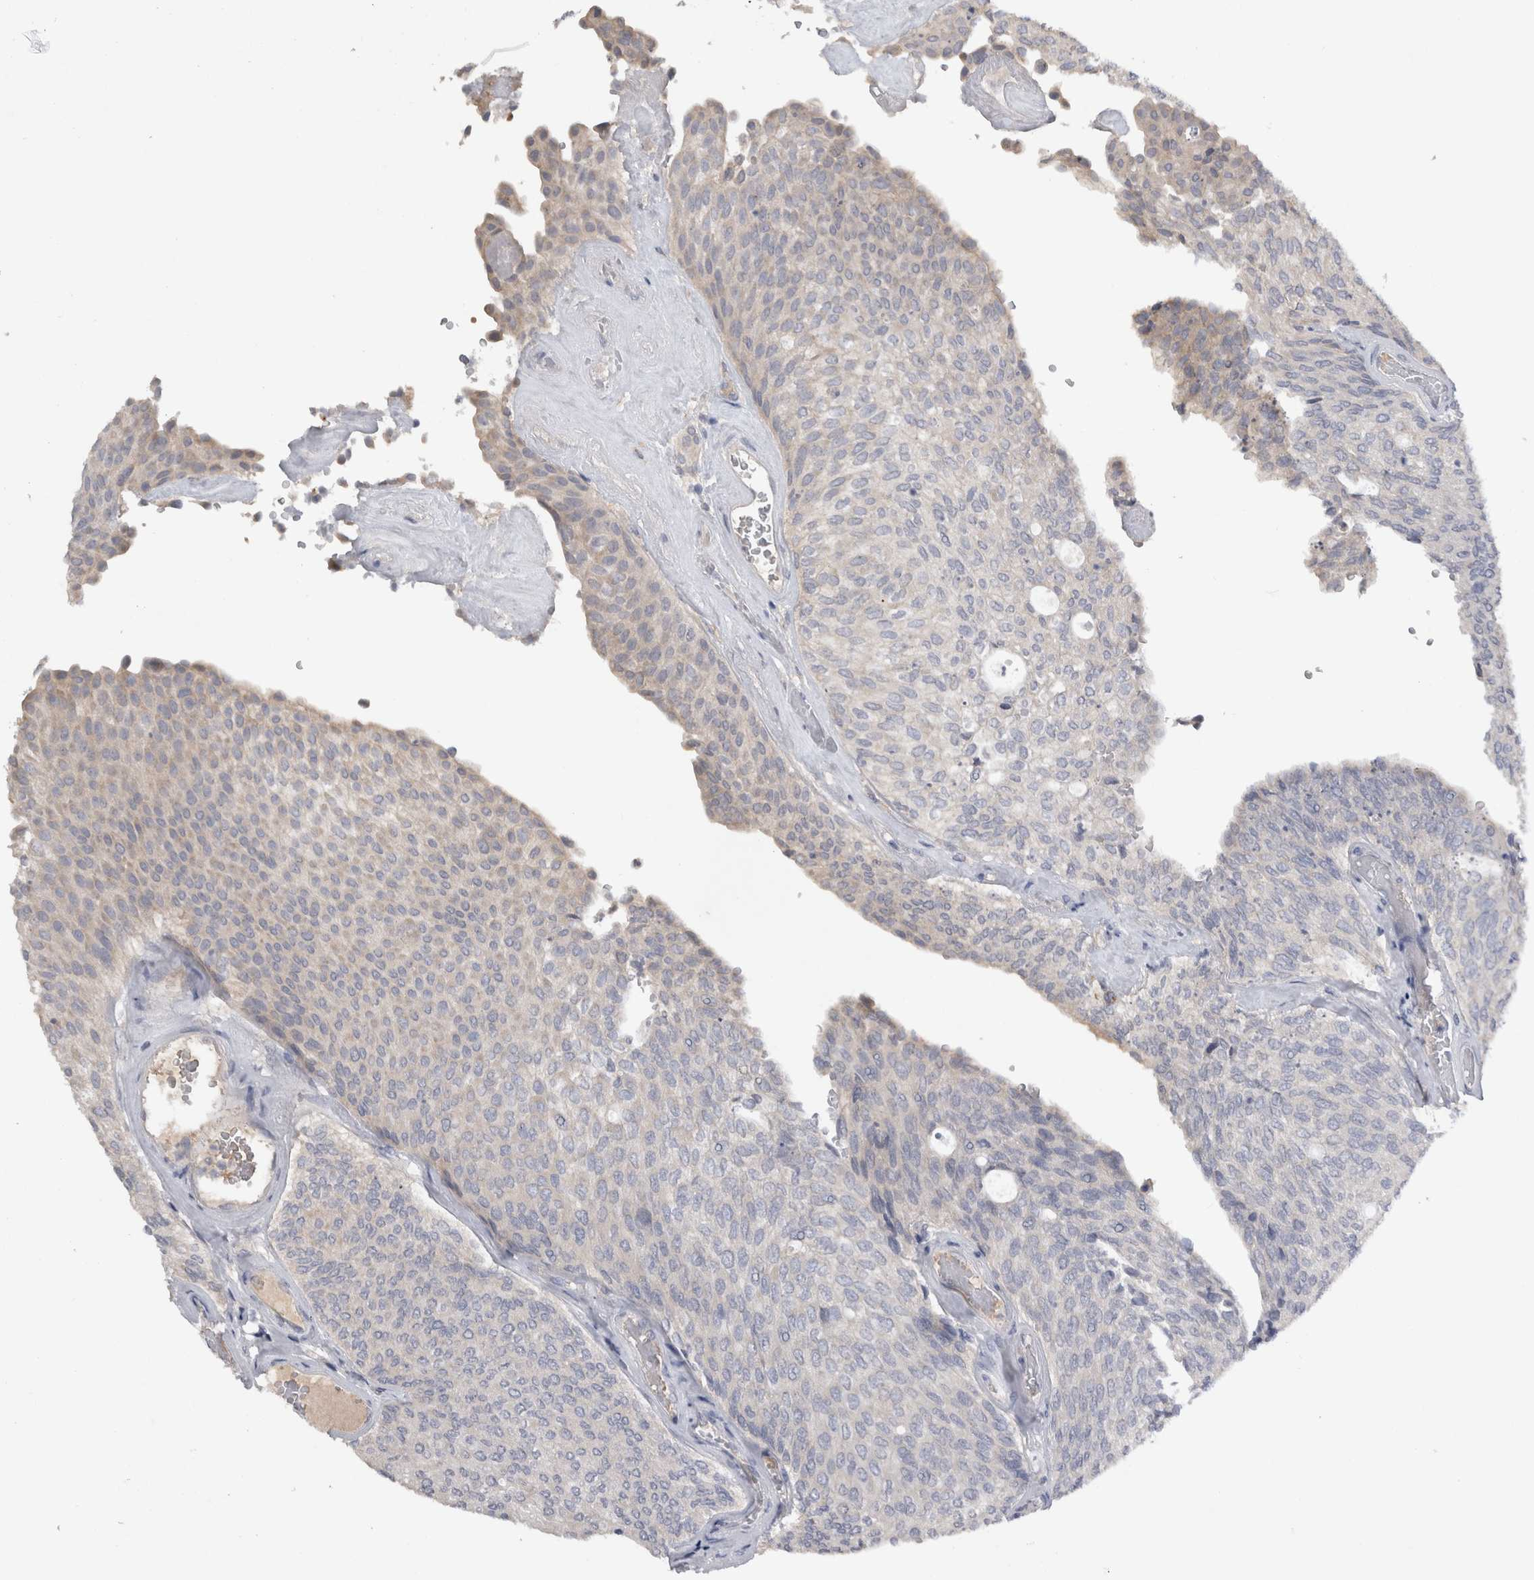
{"staining": {"intensity": "negative", "quantity": "none", "location": "none"}, "tissue": "urothelial cancer", "cell_type": "Tumor cells", "image_type": "cancer", "snomed": [{"axis": "morphology", "description": "Urothelial carcinoma, Low grade"}, {"axis": "topography", "description": "Urinary bladder"}], "caption": "Low-grade urothelial carcinoma stained for a protein using immunohistochemistry exhibits no staining tumor cells.", "gene": "SLC22A11", "patient": {"sex": "female", "age": 79}}